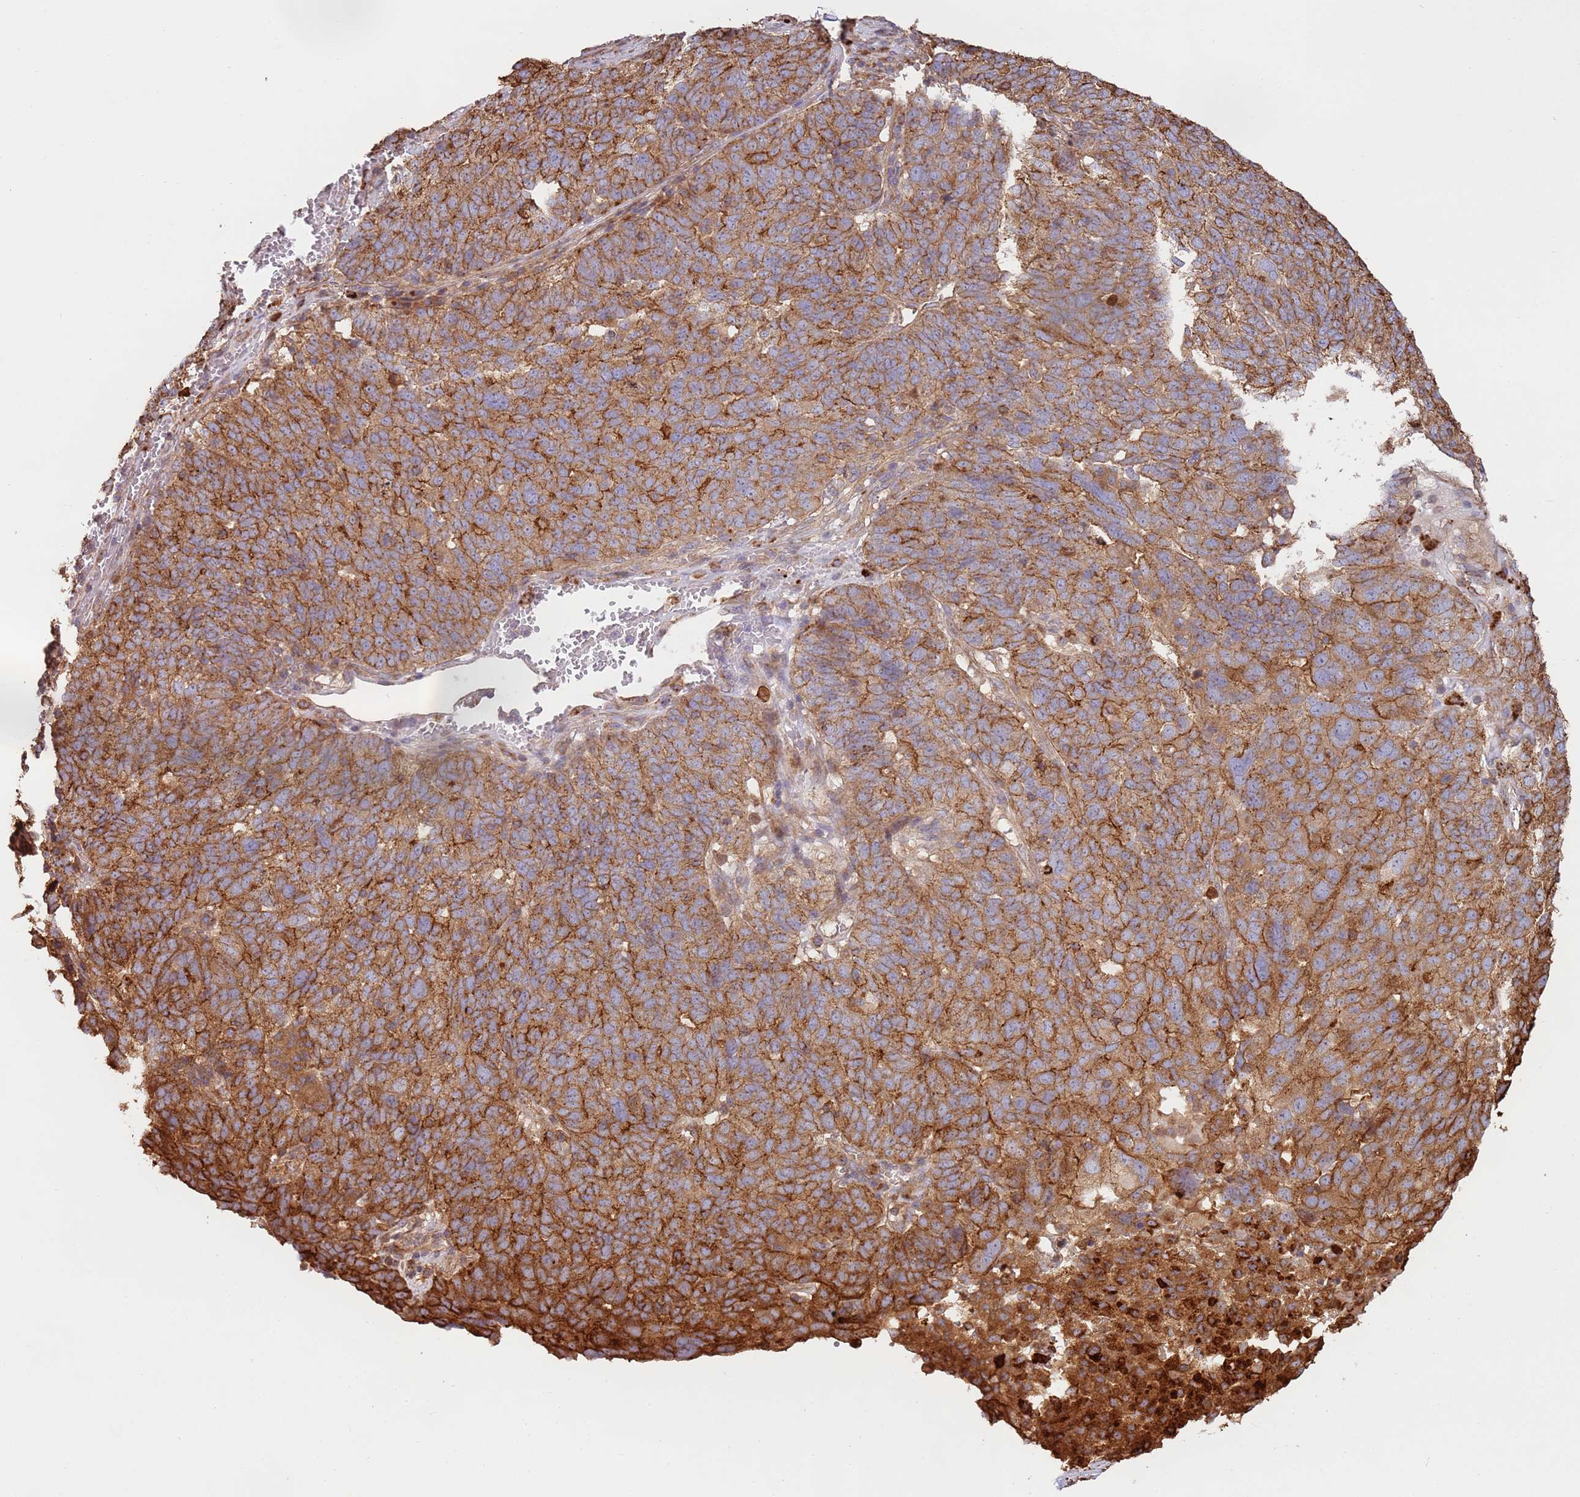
{"staining": {"intensity": "moderate", "quantity": ">75%", "location": "cytoplasmic/membranous"}, "tissue": "ovarian cancer", "cell_type": "Tumor cells", "image_type": "cancer", "snomed": [{"axis": "morphology", "description": "Cystadenocarcinoma, serous, NOS"}, {"axis": "topography", "description": "Ovary"}], "caption": "Human ovarian cancer (serous cystadenocarcinoma) stained with a brown dye shows moderate cytoplasmic/membranous positive staining in approximately >75% of tumor cells.", "gene": "NDUFAF4", "patient": {"sex": "female", "age": 59}}